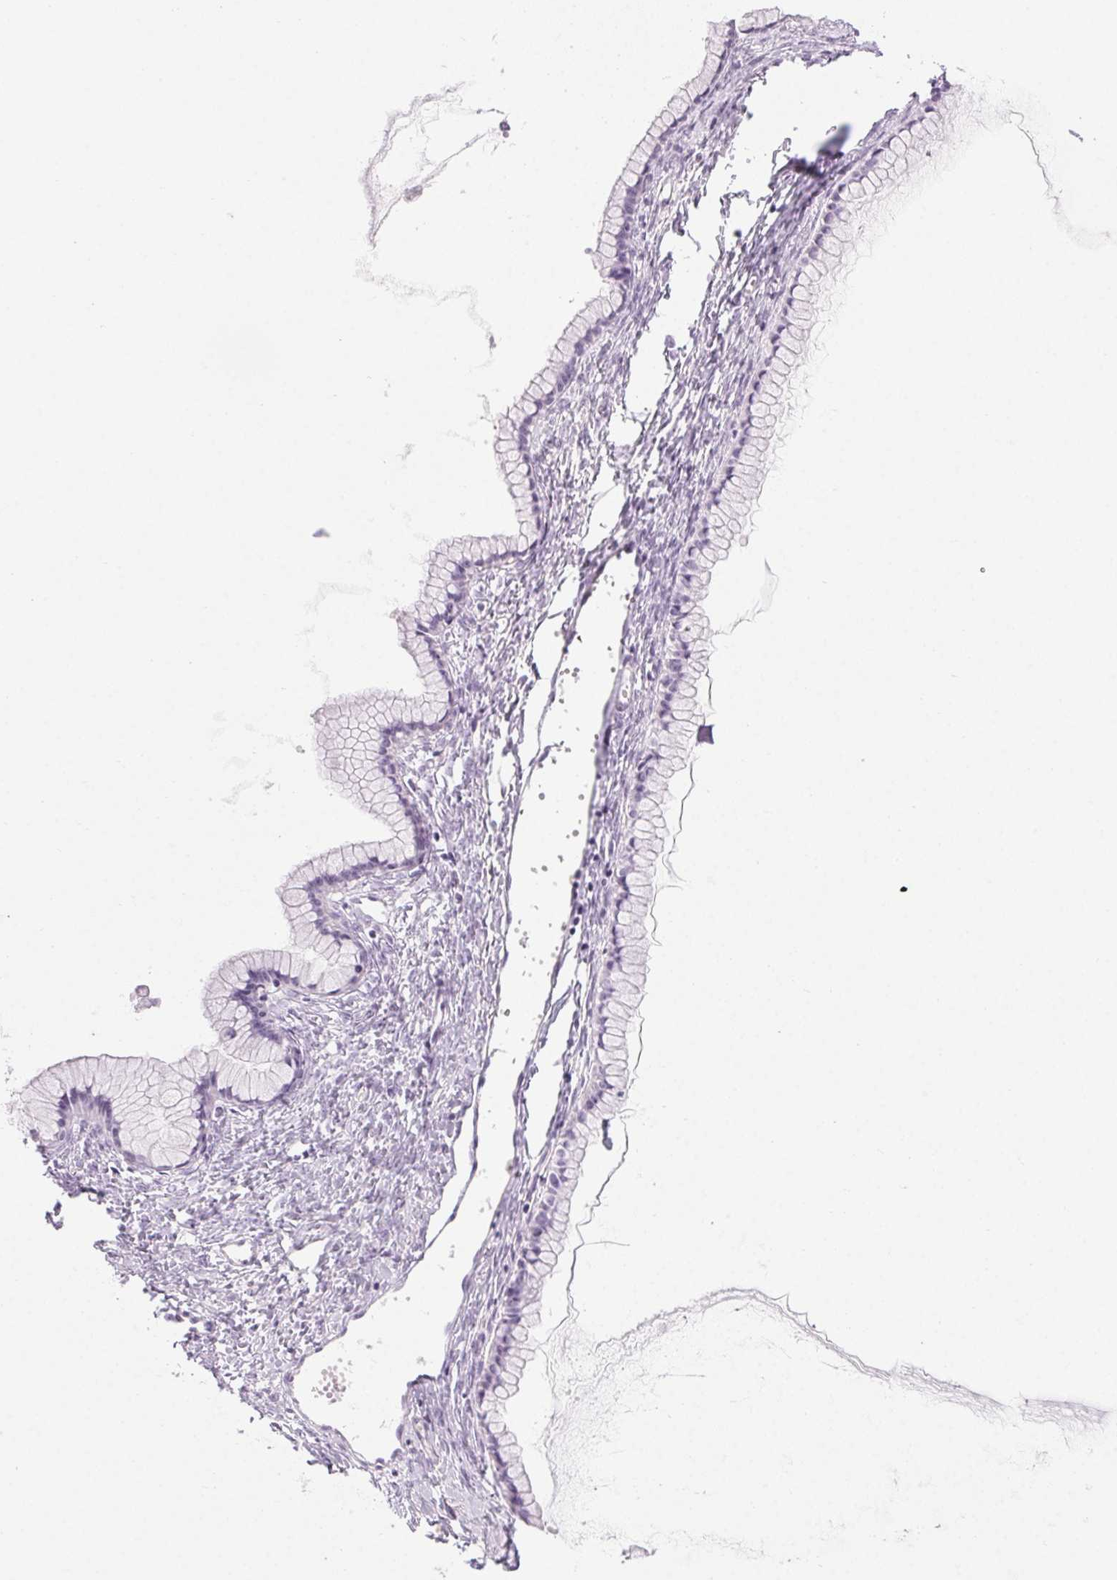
{"staining": {"intensity": "negative", "quantity": "none", "location": "none"}, "tissue": "ovarian cancer", "cell_type": "Tumor cells", "image_type": "cancer", "snomed": [{"axis": "morphology", "description": "Cystadenocarcinoma, mucinous, NOS"}, {"axis": "topography", "description": "Ovary"}], "caption": "Immunohistochemical staining of ovarian cancer shows no significant expression in tumor cells.", "gene": "LRP2", "patient": {"sex": "female", "age": 41}}